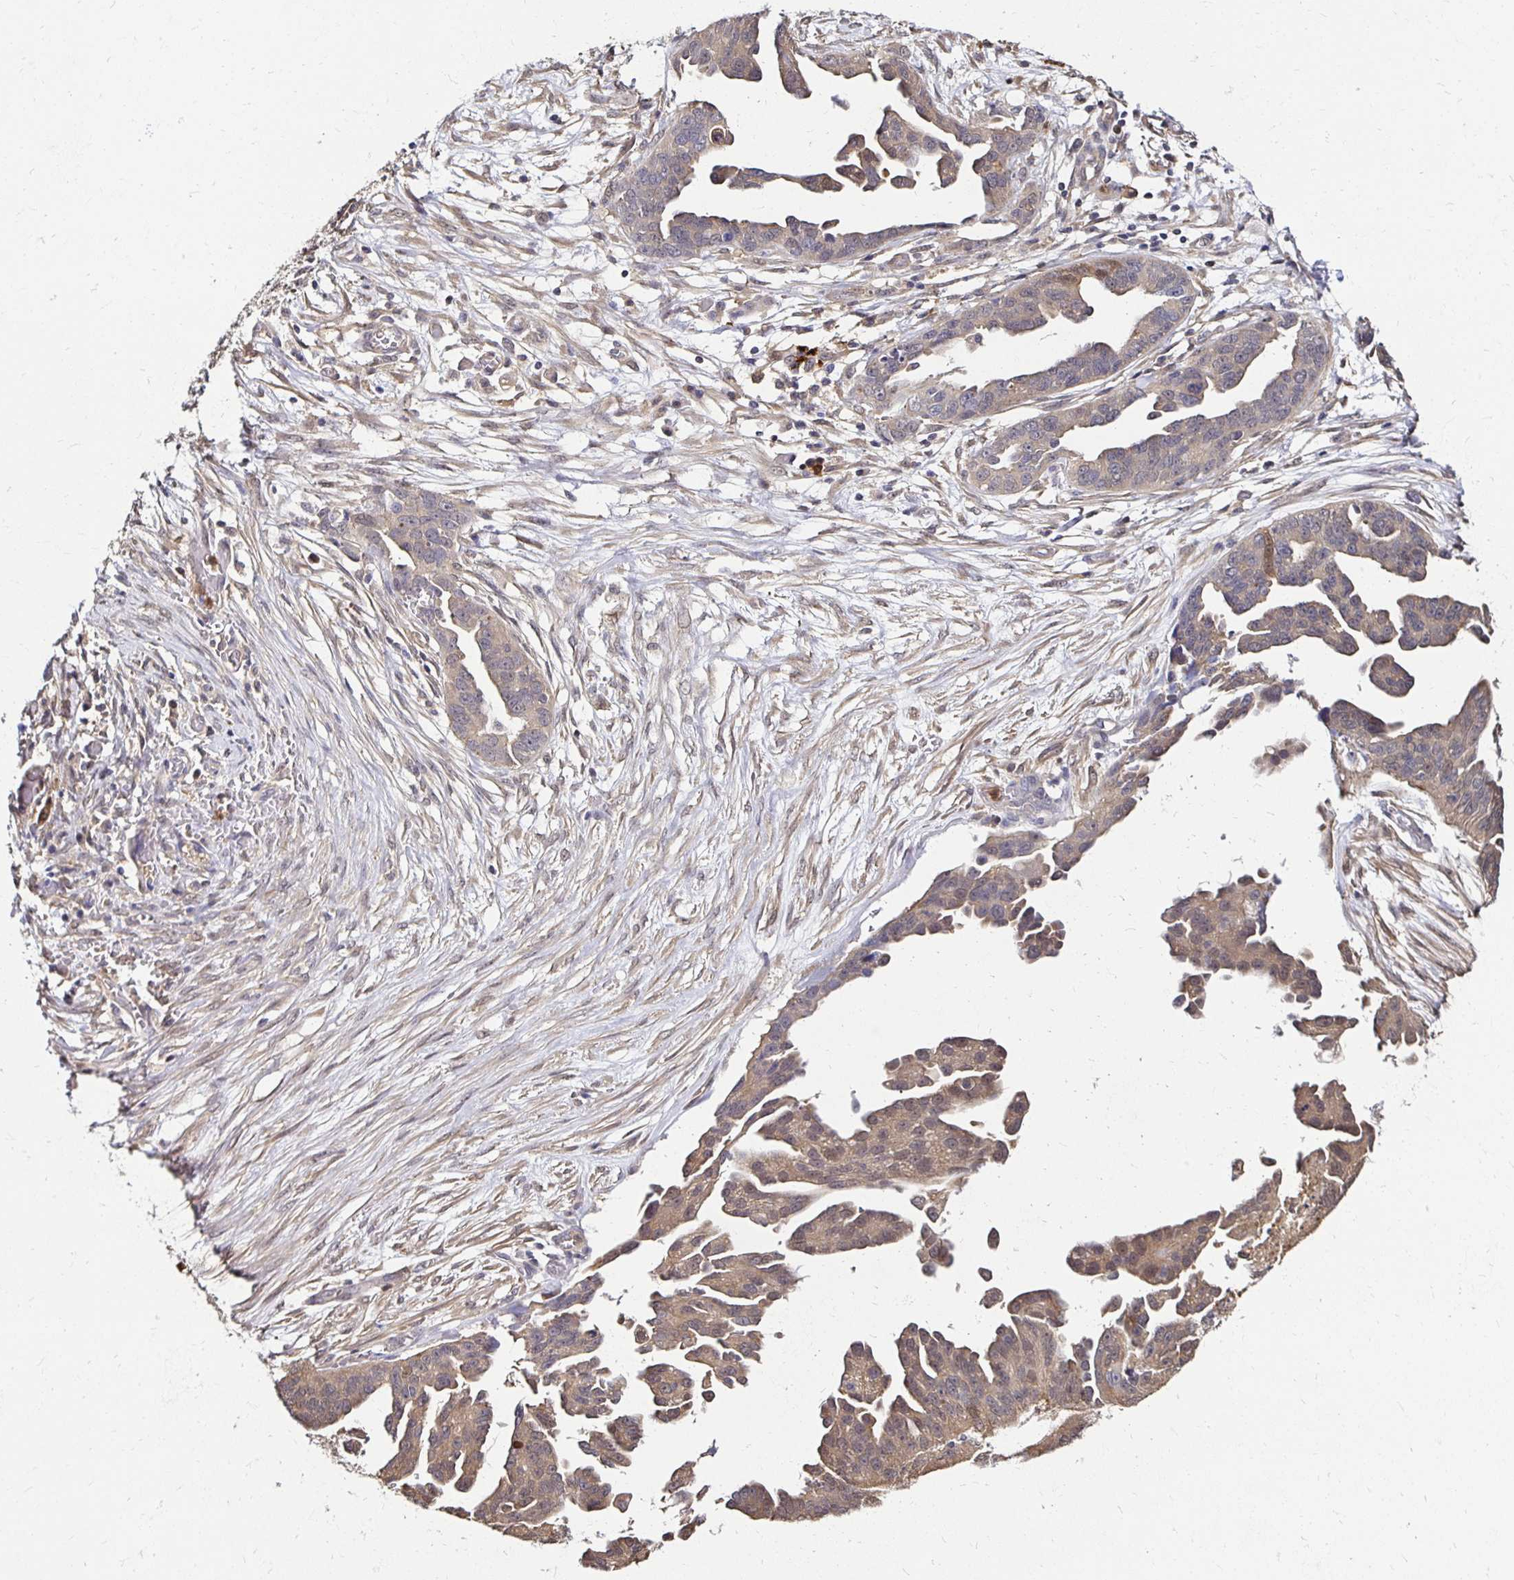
{"staining": {"intensity": "weak", "quantity": ">75%", "location": "cytoplasmic/membranous"}, "tissue": "ovarian cancer", "cell_type": "Tumor cells", "image_type": "cancer", "snomed": [{"axis": "morphology", "description": "Cystadenocarcinoma, serous, NOS"}, {"axis": "topography", "description": "Ovary"}], "caption": "Brown immunohistochemical staining in human serous cystadenocarcinoma (ovarian) reveals weak cytoplasmic/membranous expression in about >75% of tumor cells. The protein is shown in brown color, while the nuclei are stained blue.", "gene": "TXN", "patient": {"sex": "female", "age": 75}}